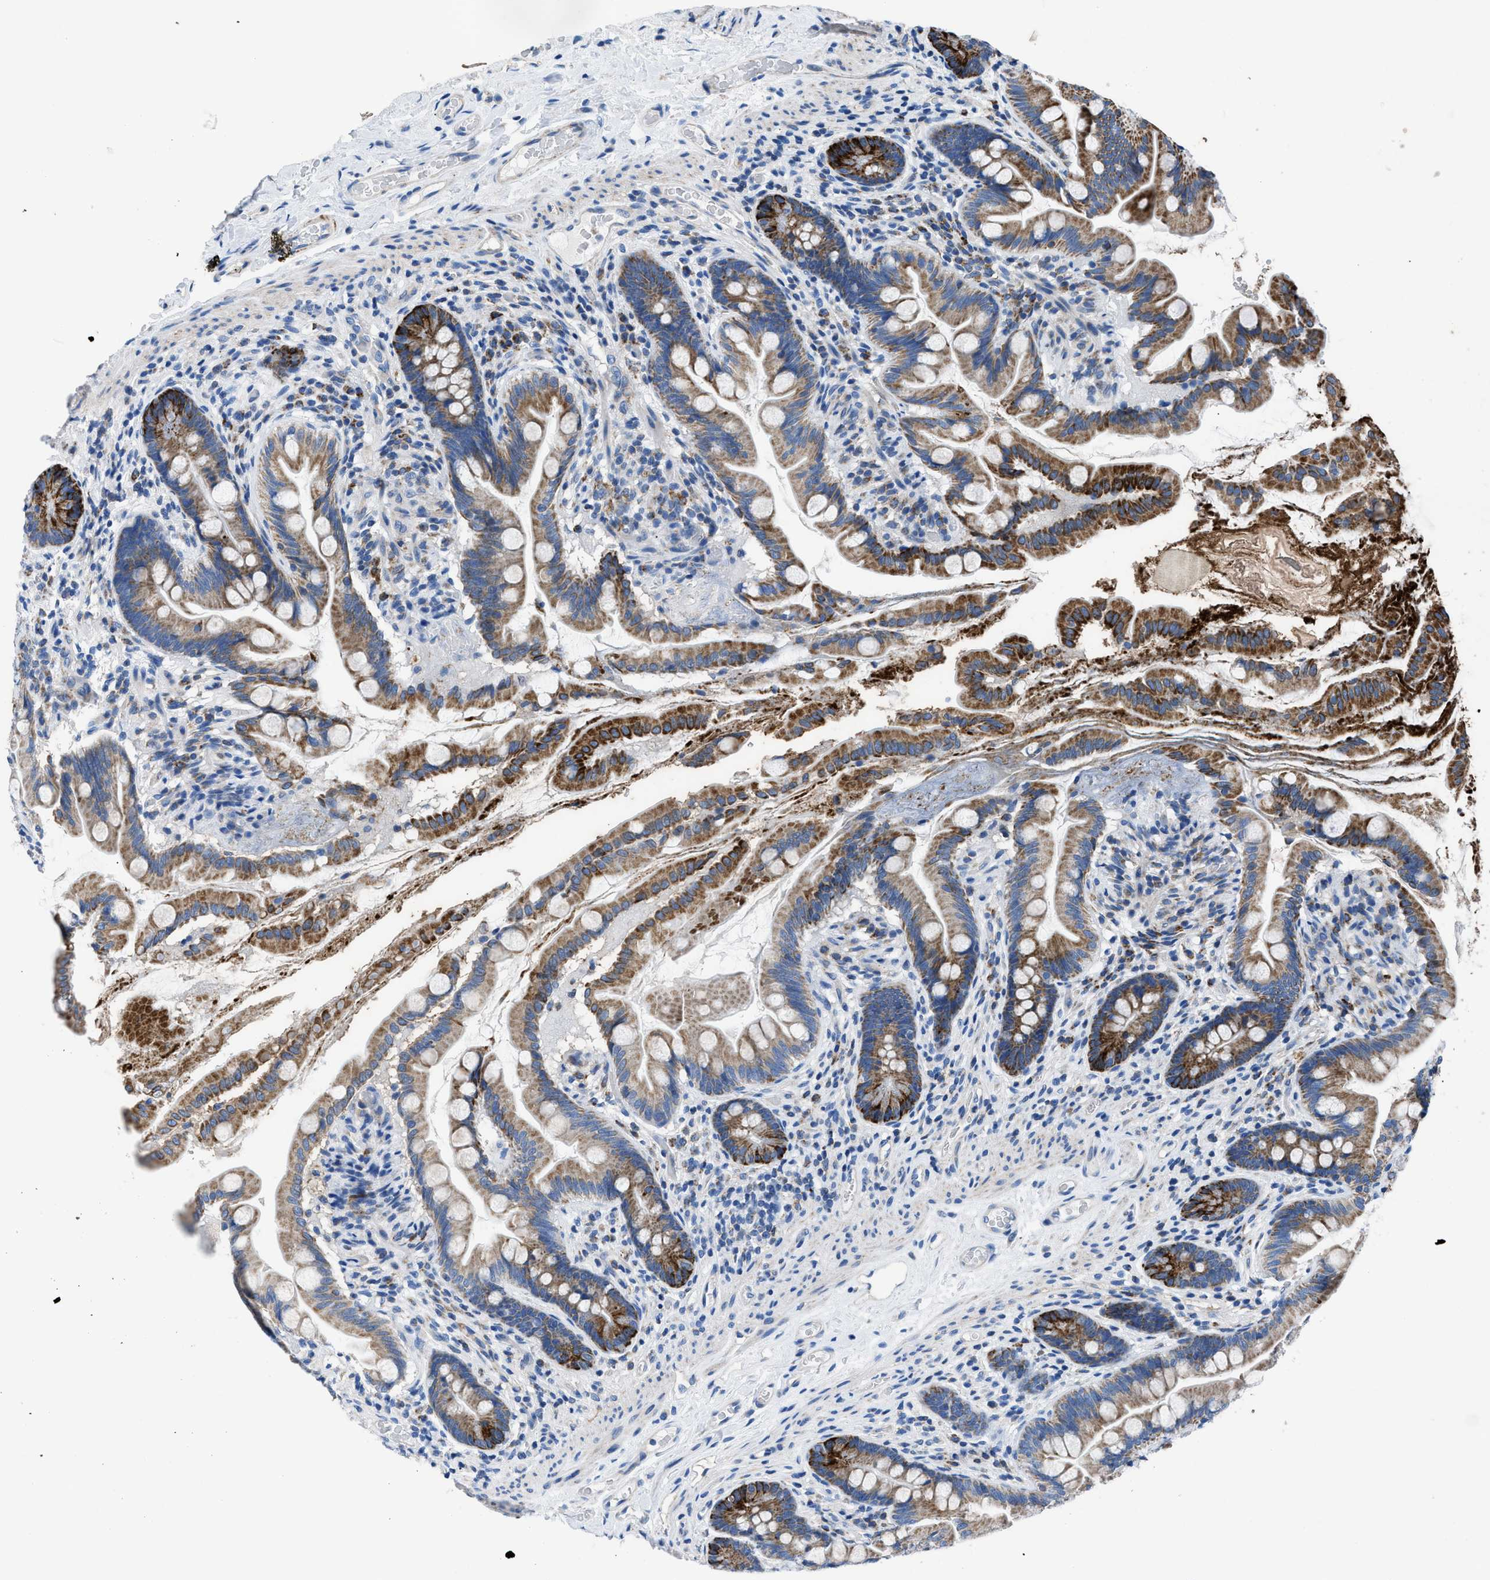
{"staining": {"intensity": "strong", "quantity": ">75%", "location": "cytoplasmic/membranous"}, "tissue": "small intestine", "cell_type": "Glandular cells", "image_type": "normal", "snomed": [{"axis": "morphology", "description": "Normal tissue, NOS"}, {"axis": "topography", "description": "Small intestine"}], "caption": "Unremarkable small intestine displays strong cytoplasmic/membranous positivity in about >75% of glandular cells.", "gene": "ZDHHC3", "patient": {"sex": "female", "age": 56}}